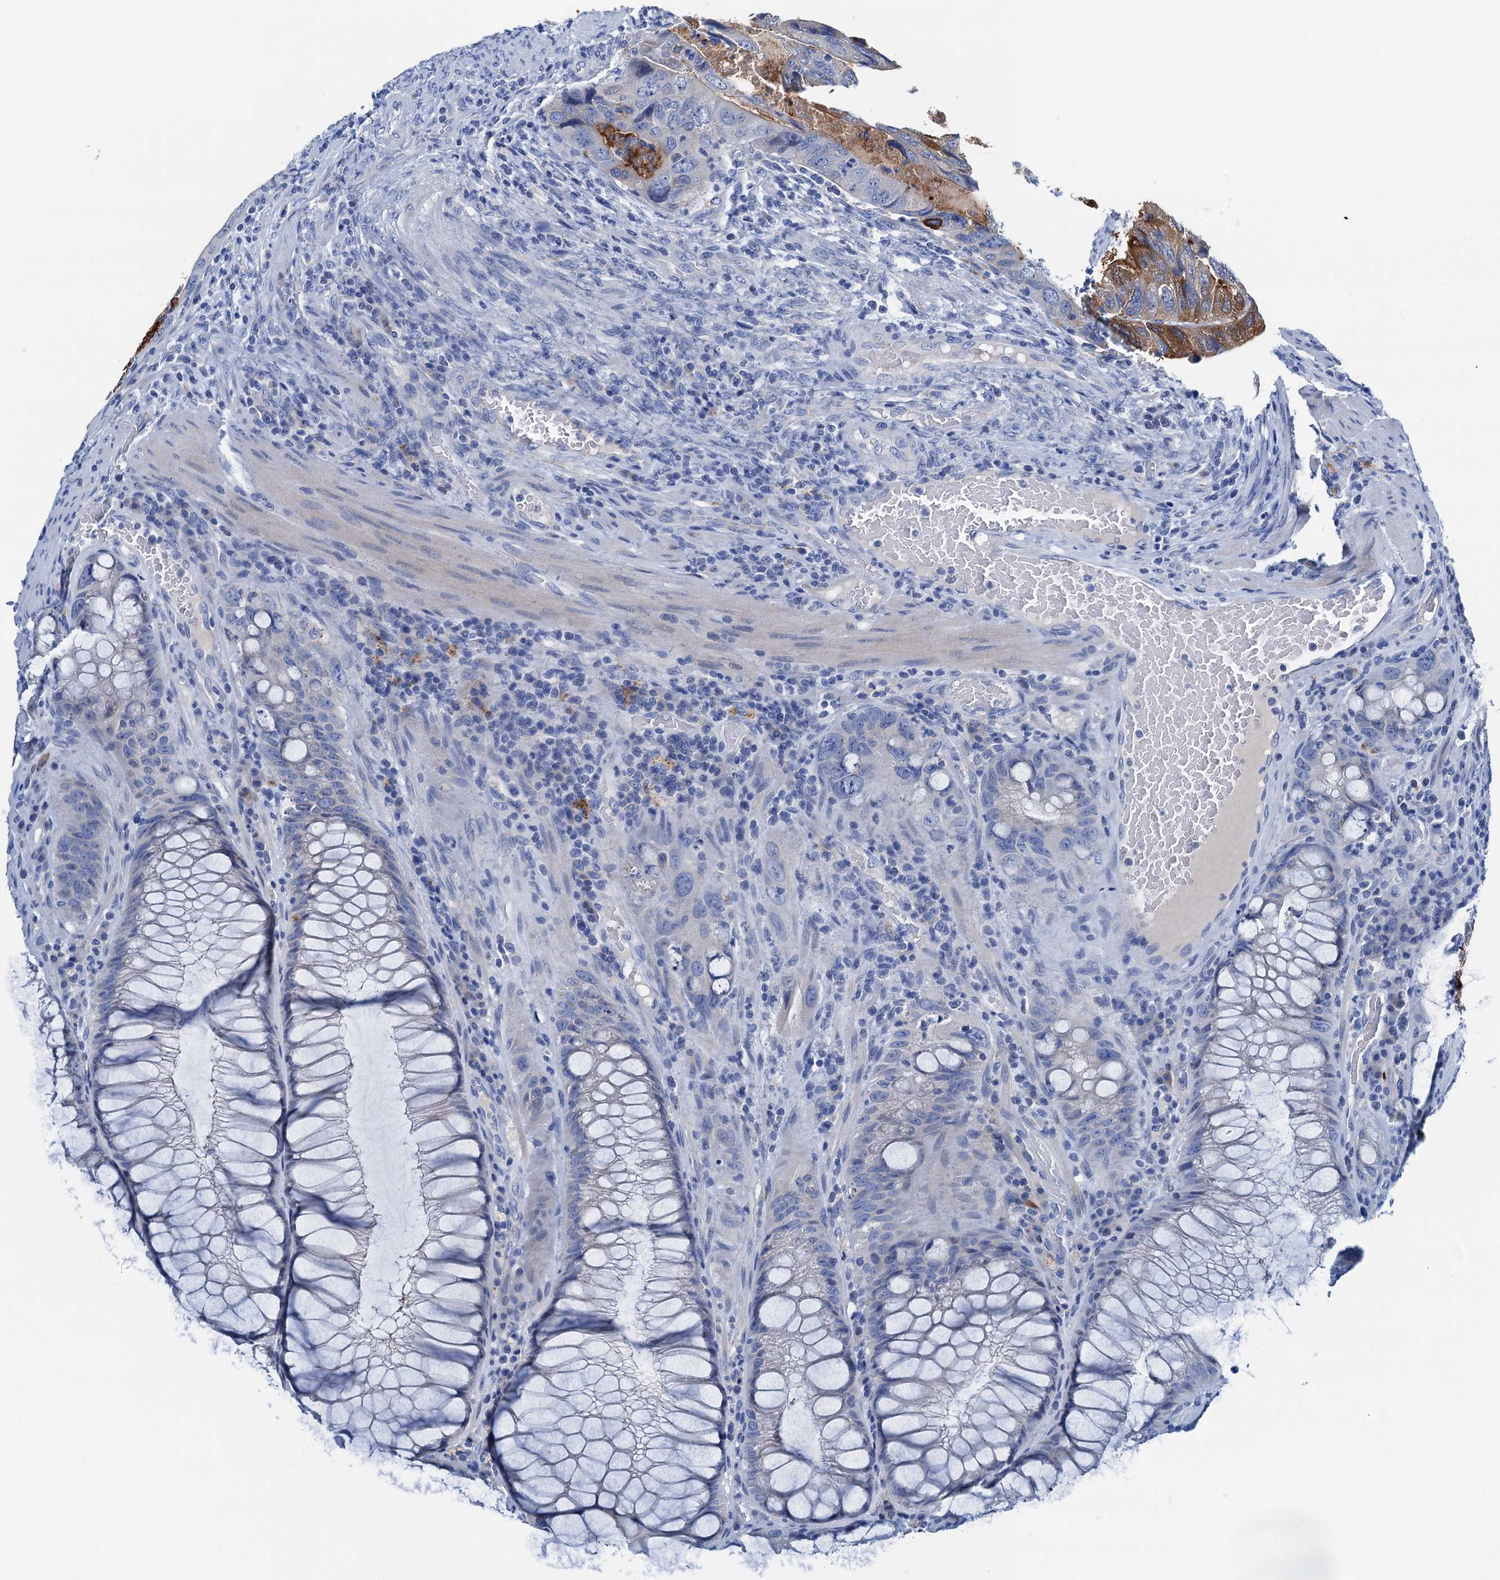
{"staining": {"intensity": "moderate", "quantity": "<25%", "location": "cytoplasmic/membranous"}, "tissue": "colorectal cancer", "cell_type": "Tumor cells", "image_type": "cancer", "snomed": [{"axis": "morphology", "description": "Adenocarcinoma, NOS"}, {"axis": "topography", "description": "Rectum"}], "caption": "Colorectal cancer stained with a protein marker demonstrates moderate staining in tumor cells.", "gene": "C1QTNF4", "patient": {"sex": "male", "age": 63}}